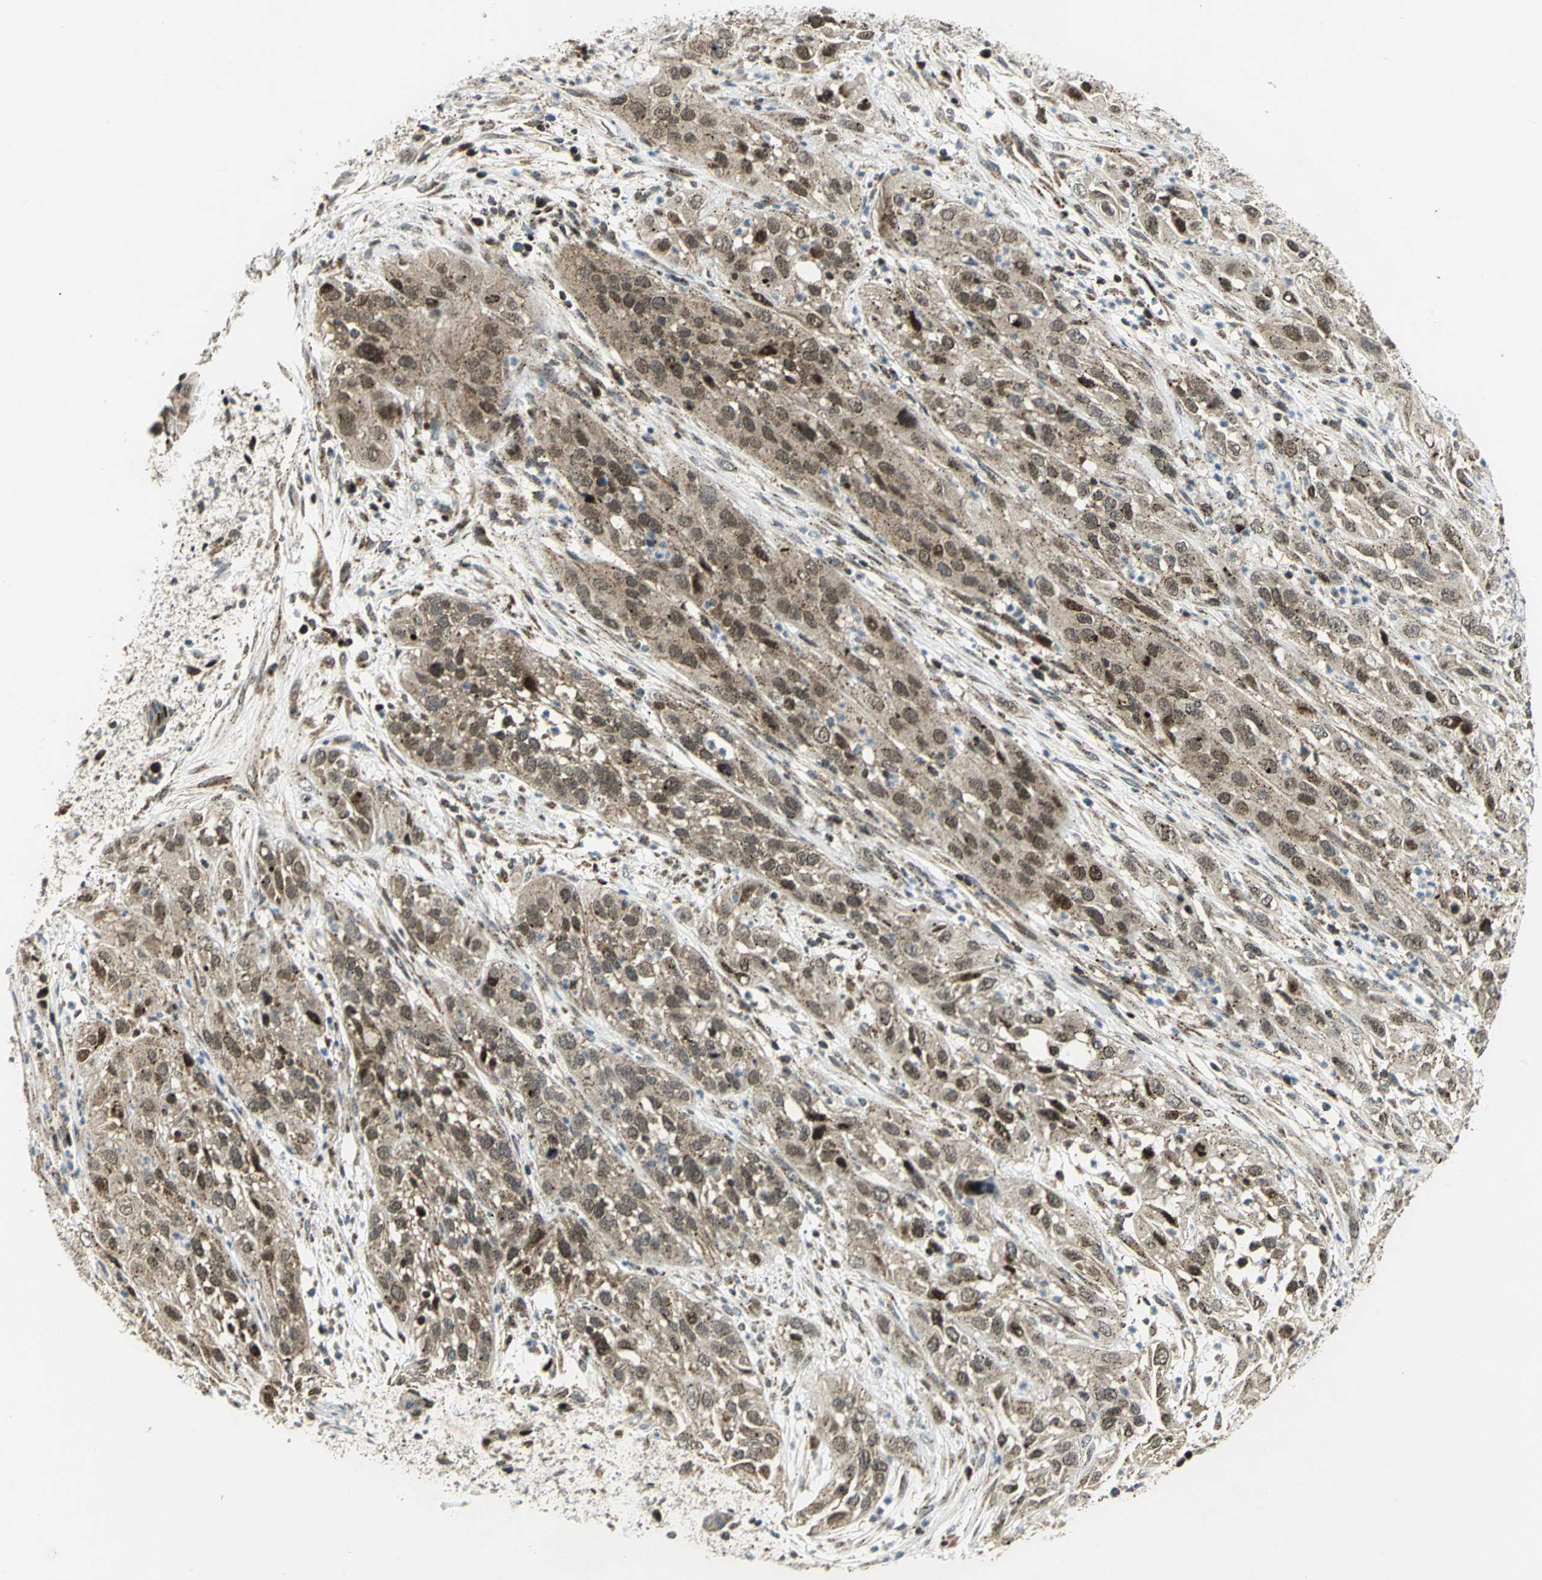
{"staining": {"intensity": "moderate", "quantity": ">75%", "location": "cytoplasmic/membranous,nuclear"}, "tissue": "cervical cancer", "cell_type": "Tumor cells", "image_type": "cancer", "snomed": [{"axis": "morphology", "description": "Squamous cell carcinoma, NOS"}, {"axis": "topography", "description": "Cervix"}], "caption": "DAB (3,3'-diaminobenzidine) immunohistochemical staining of cervical cancer reveals moderate cytoplasmic/membranous and nuclear protein staining in approximately >75% of tumor cells.", "gene": "ATP6V1A", "patient": {"sex": "female", "age": 32}}